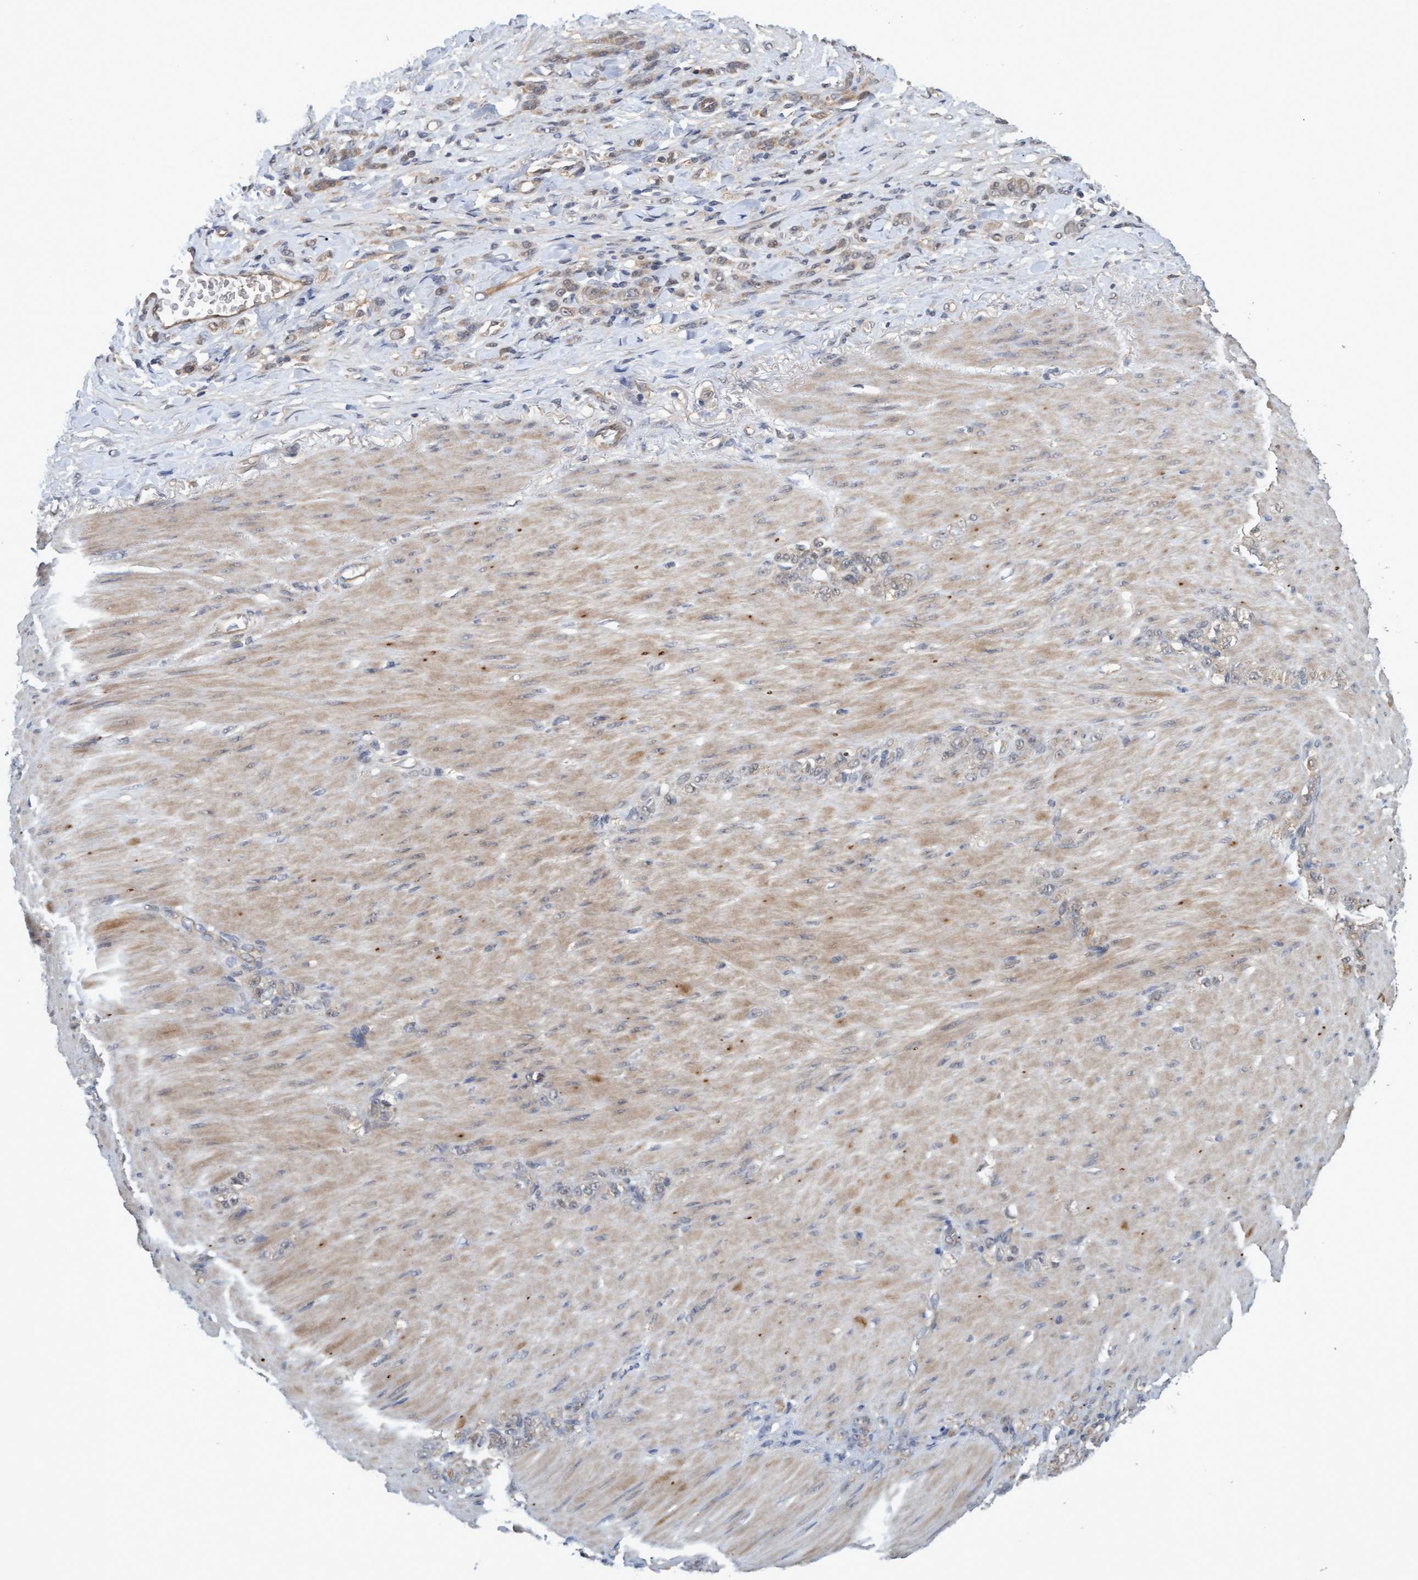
{"staining": {"intensity": "weak", "quantity": "25%-75%", "location": "cytoplasmic/membranous,nuclear"}, "tissue": "stomach cancer", "cell_type": "Tumor cells", "image_type": "cancer", "snomed": [{"axis": "morphology", "description": "Normal tissue, NOS"}, {"axis": "morphology", "description": "Adenocarcinoma, NOS"}, {"axis": "topography", "description": "Stomach"}], "caption": "About 25%-75% of tumor cells in stomach cancer (adenocarcinoma) demonstrate weak cytoplasmic/membranous and nuclear protein expression as visualized by brown immunohistochemical staining.", "gene": "PSMB6", "patient": {"sex": "male", "age": 82}}